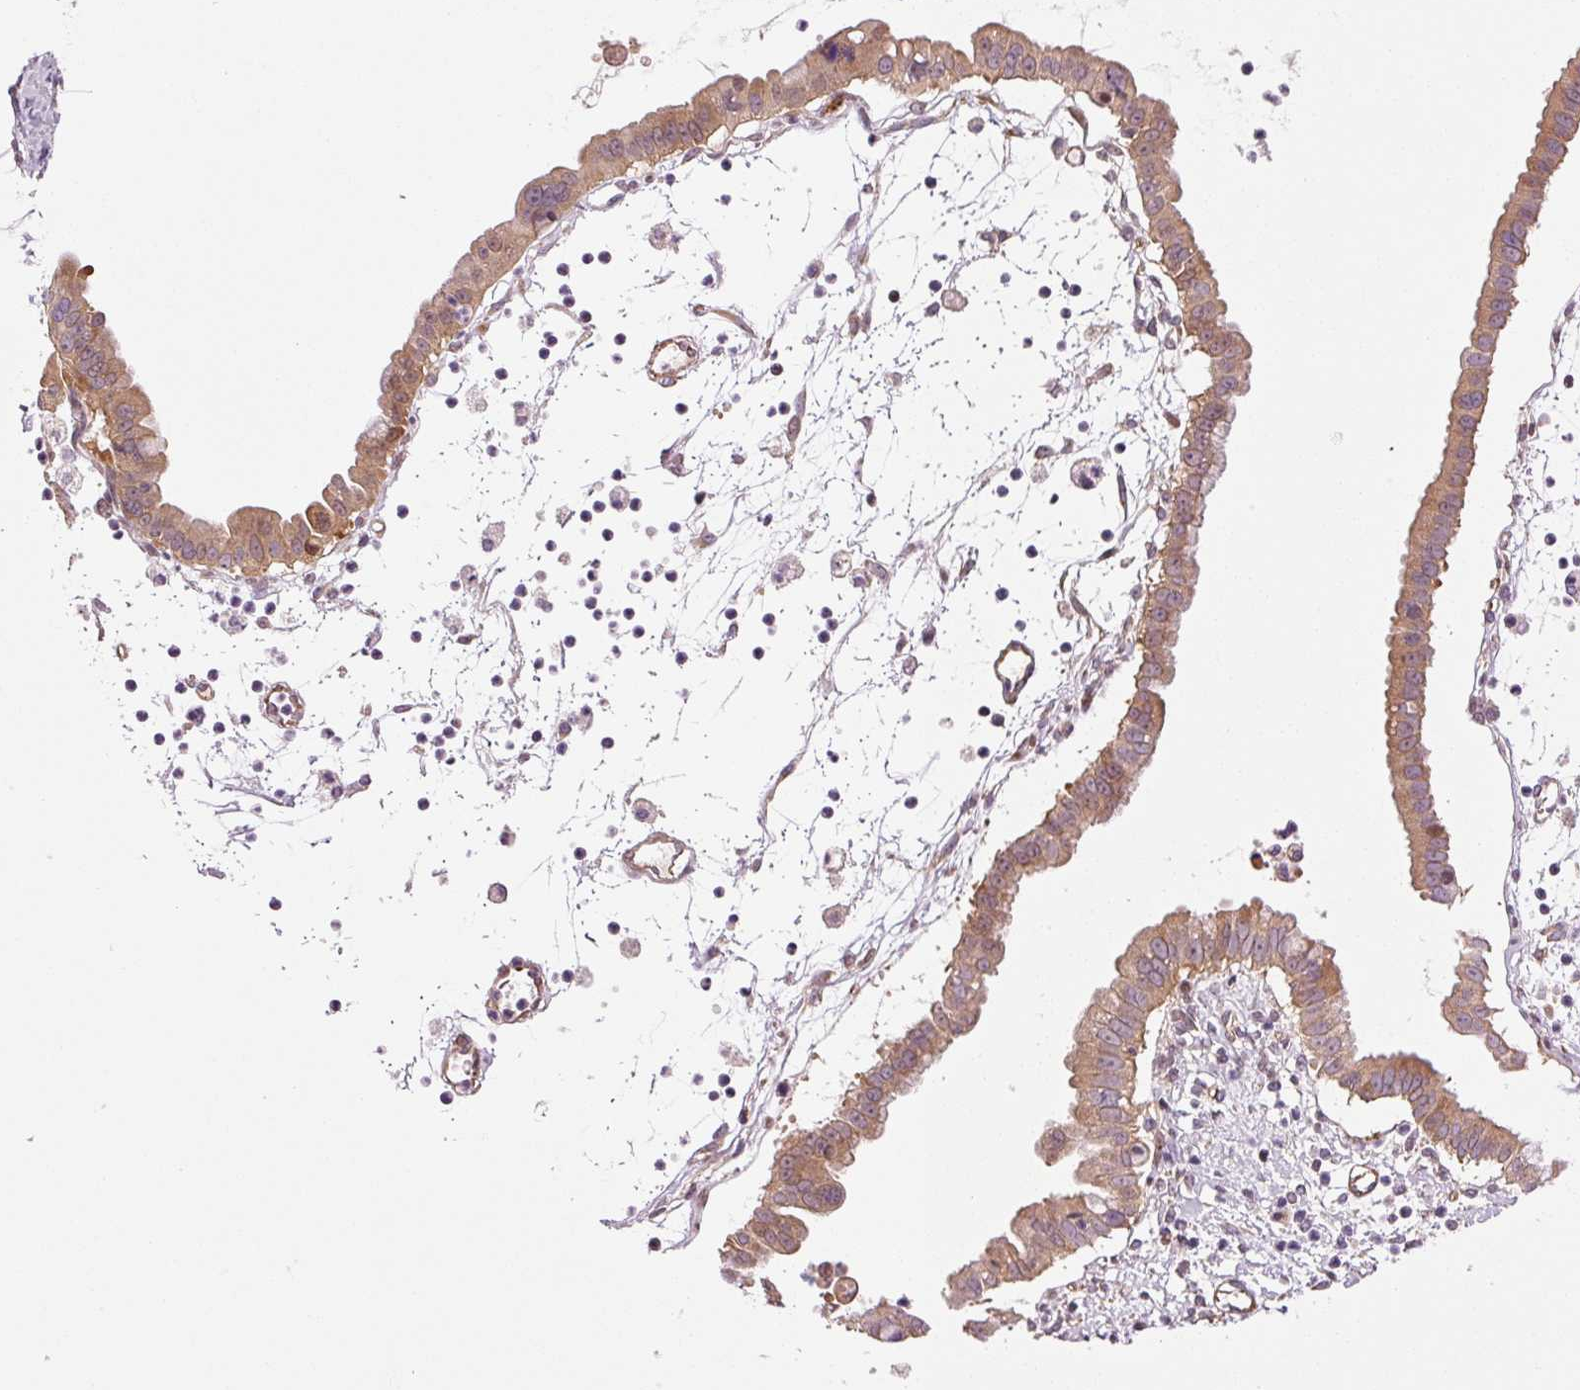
{"staining": {"intensity": "moderate", "quantity": ">75%", "location": "cytoplasmic/membranous"}, "tissue": "ovarian cancer", "cell_type": "Tumor cells", "image_type": "cancer", "snomed": [{"axis": "morphology", "description": "Cystadenocarcinoma, mucinous, NOS"}, {"axis": "topography", "description": "Ovary"}], "caption": "Moderate cytoplasmic/membranous staining is appreciated in about >75% of tumor cells in mucinous cystadenocarcinoma (ovarian).", "gene": "PPP1R14B", "patient": {"sex": "female", "age": 61}}